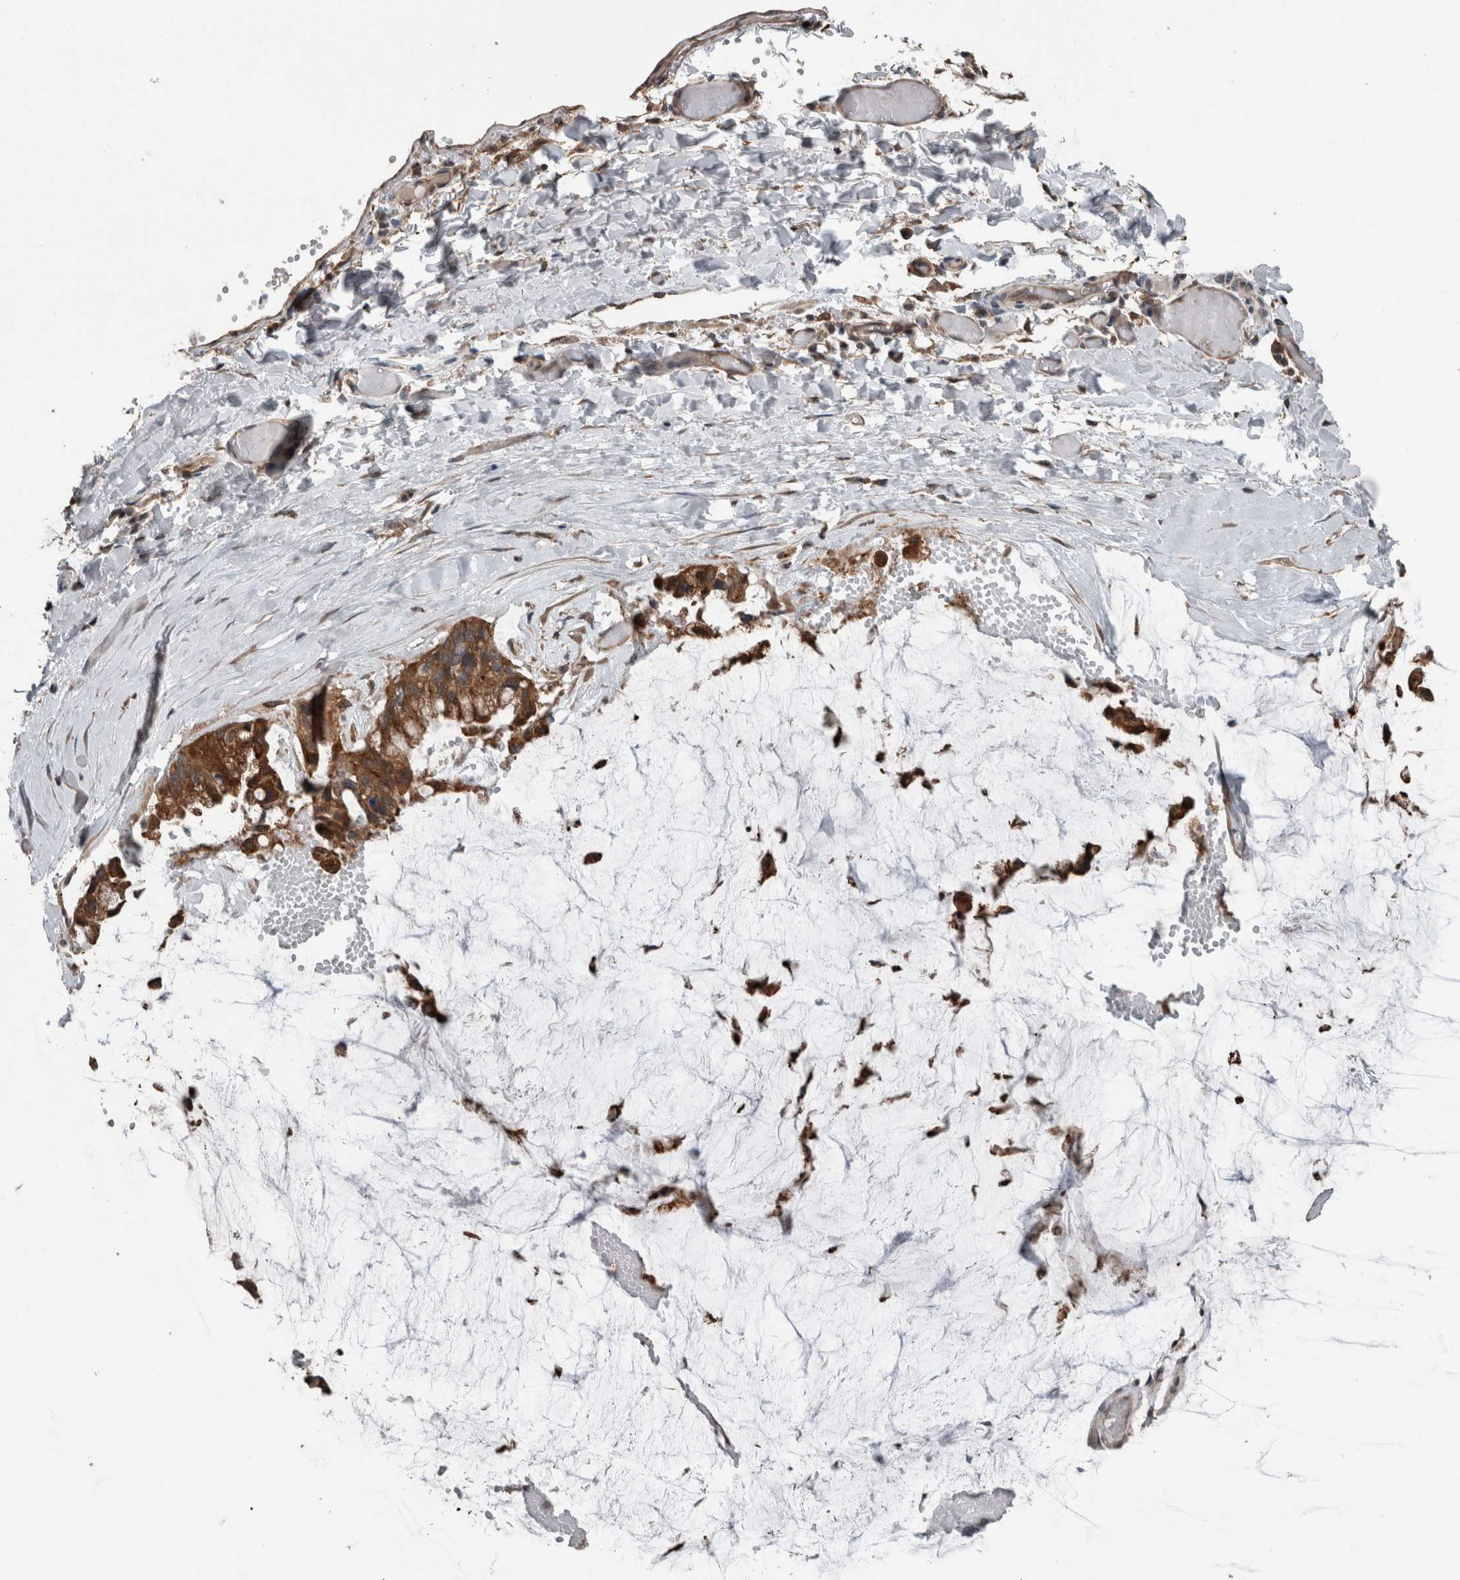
{"staining": {"intensity": "moderate", "quantity": ">75%", "location": "cytoplasmic/membranous"}, "tissue": "ovarian cancer", "cell_type": "Tumor cells", "image_type": "cancer", "snomed": [{"axis": "morphology", "description": "Cystadenocarcinoma, mucinous, NOS"}, {"axis": "topography", "description": "Ovary"}], "caption": "Tumor cells show moderate cytoplasmic/membranous expression in about >75% of cells in ovarian cancer.", "gene": "RIOK3", "patient": {"sex": "female", "age": 39}}